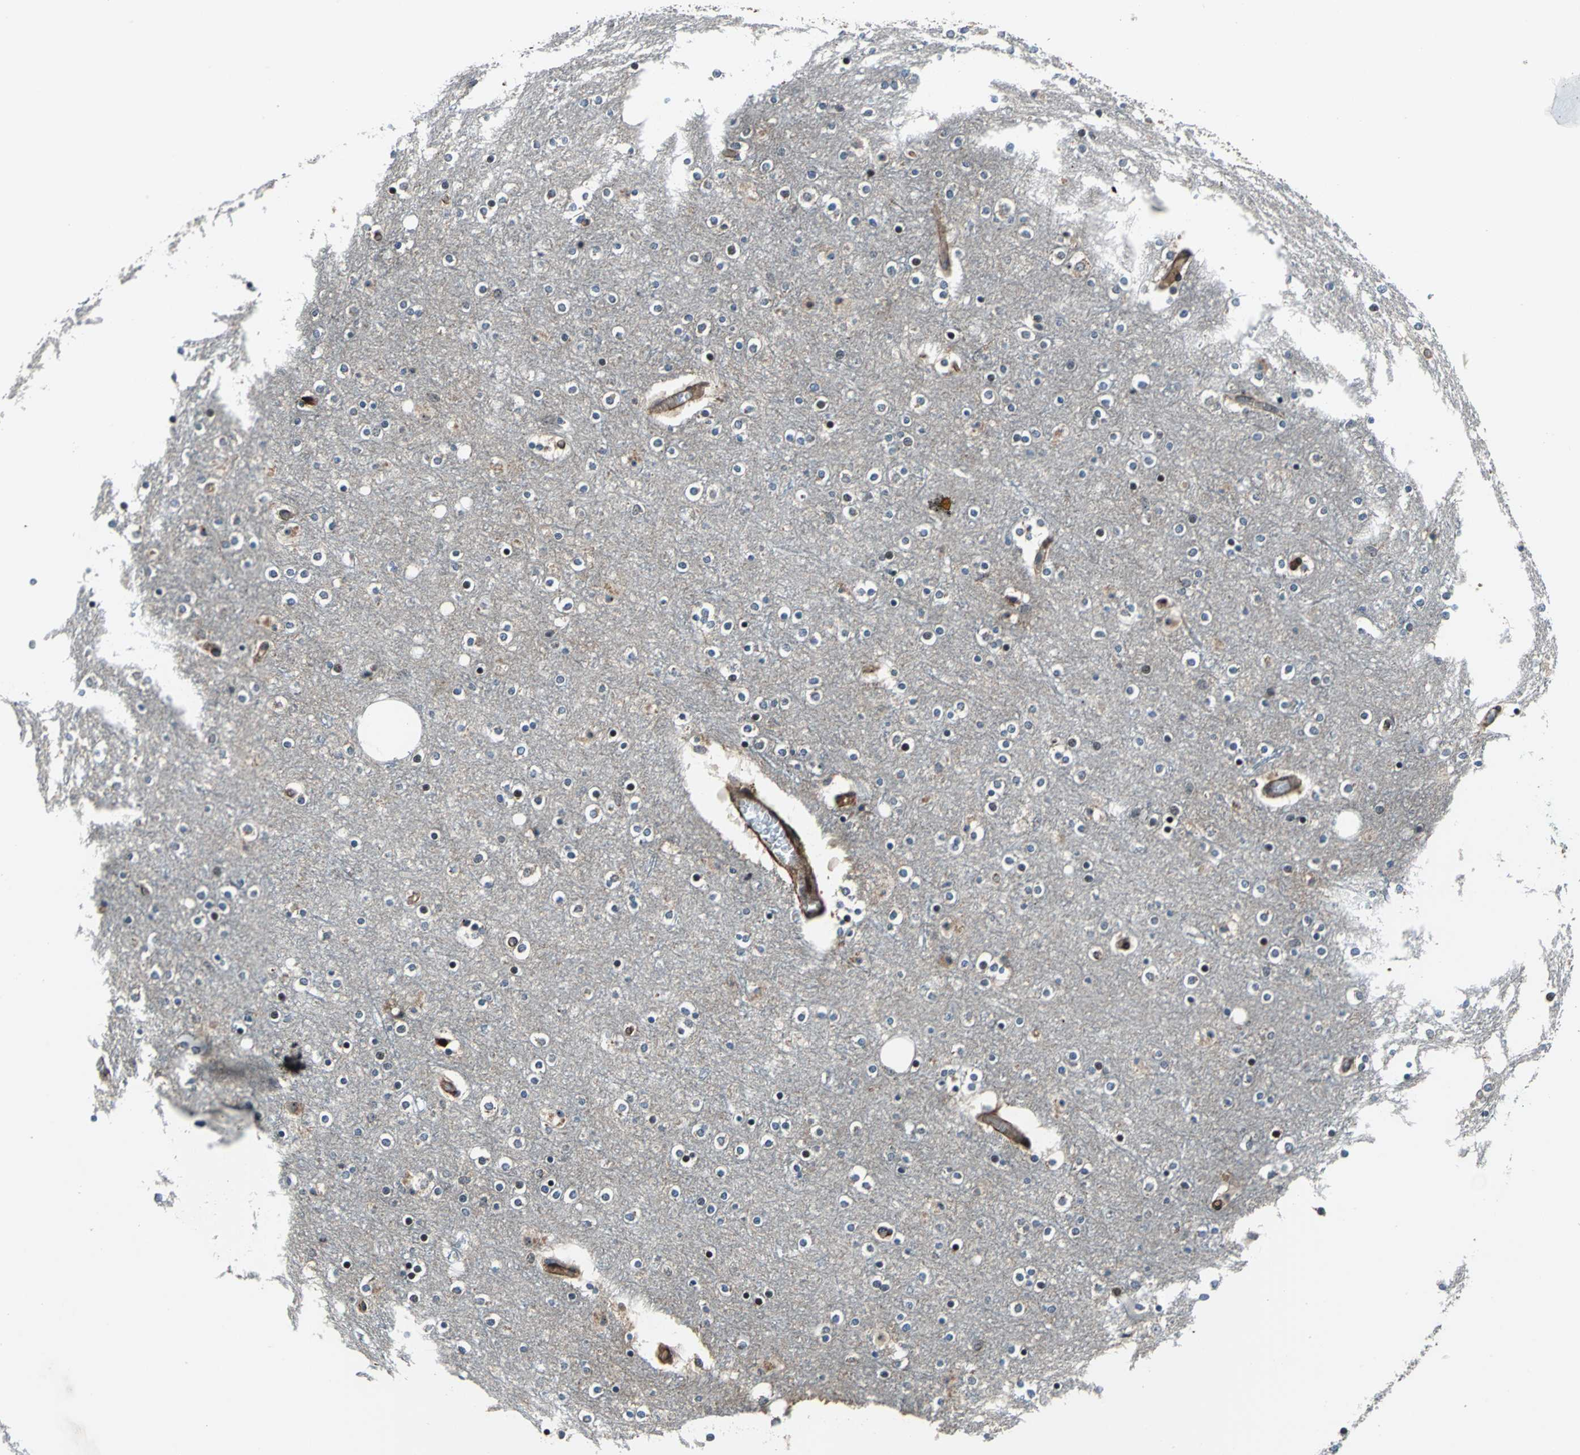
{"staining": {"intensity": "strong", "quantity": ">75%", "location": "cytoplasmic/membranous,nuclear"}, "tissue": "cerebral cortex", "cell_type": "Endothelial cells", "image_type": "normal", "snomed": [{"axis": "morphology", "description": "Normal tissue, NOS"}, {"axis": "topography", "description": "Cerebral cortex"}], "caption": "An image showing strong cytoplasmic/membranous,nuclear expression in approximately >75% of endothelial cells in benign cerebral cortex, as visualized by brown immunohistochemical staining.", "gene": "AATF", "patient": {"sex": "female", "age": 54}}